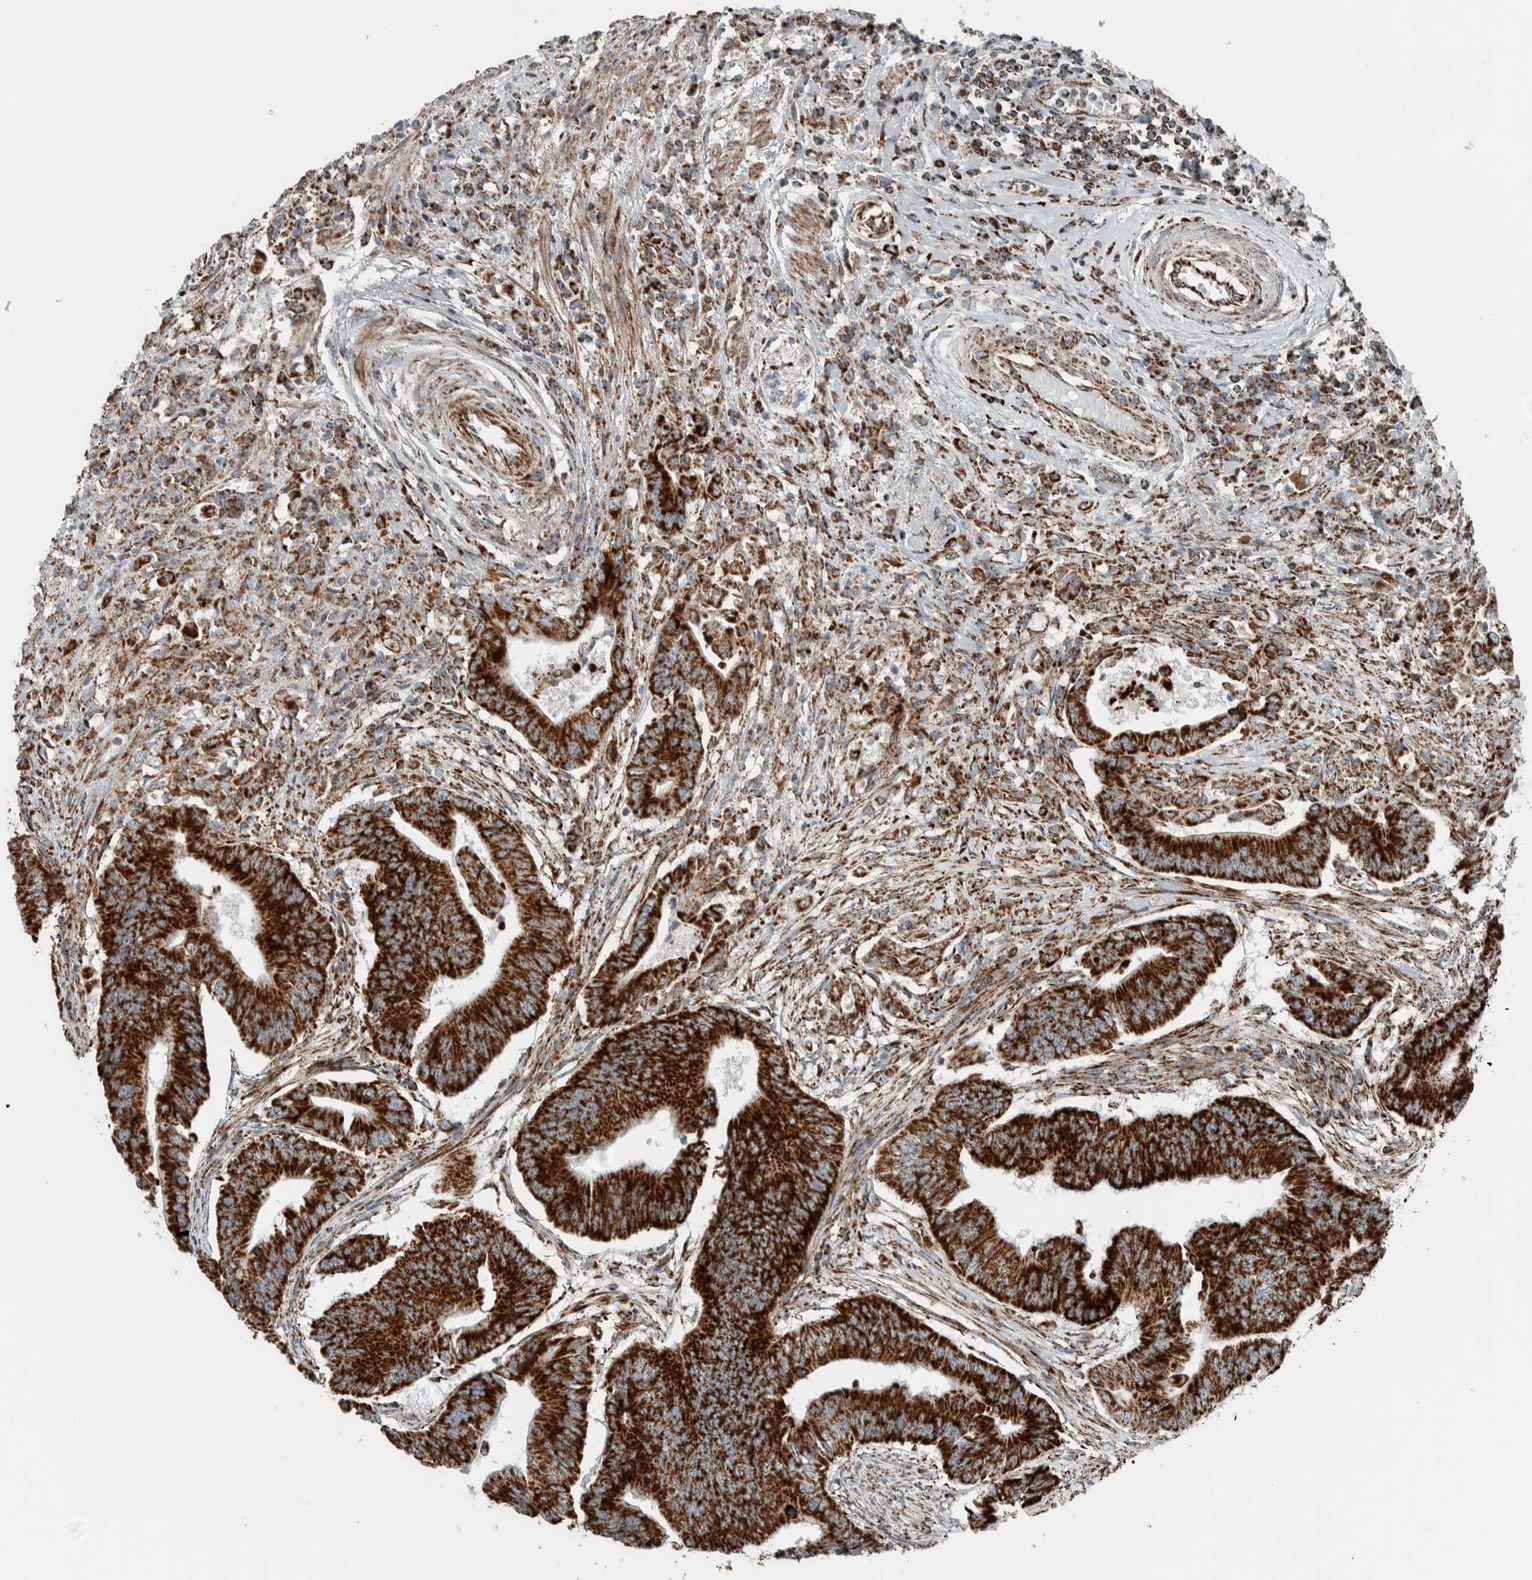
{"staining": {"intensity": "strong", "quantity": ">75%", "location": "cytoplasmic/membranous"}, "tissue": "colorectal cancer", "cell_type": "Tumor cells", "image_type": "cancer", "snomed": [{"axis": "morphology", "description": "Adenoma, NOS"}, {"axis": "morphology", "description": "Adenocarcinoma, NOS"}, {"axis": "topography", "description": "Colon"}], "caption": "High-power microscopy captured an IHC micrograph of adenoma (colorectal), revealing strong cytoplasmic/membranous positivity in approximately >75% of tumor cells. The protein of interest is stained brown, and the nuclei are stained in blue (DAB (3,3'-diaminobenzidine) IHC with brightfield microscopy, high magnification).", "gene": "CNTROB", "patient": {"sex": "male", "age": 79}}